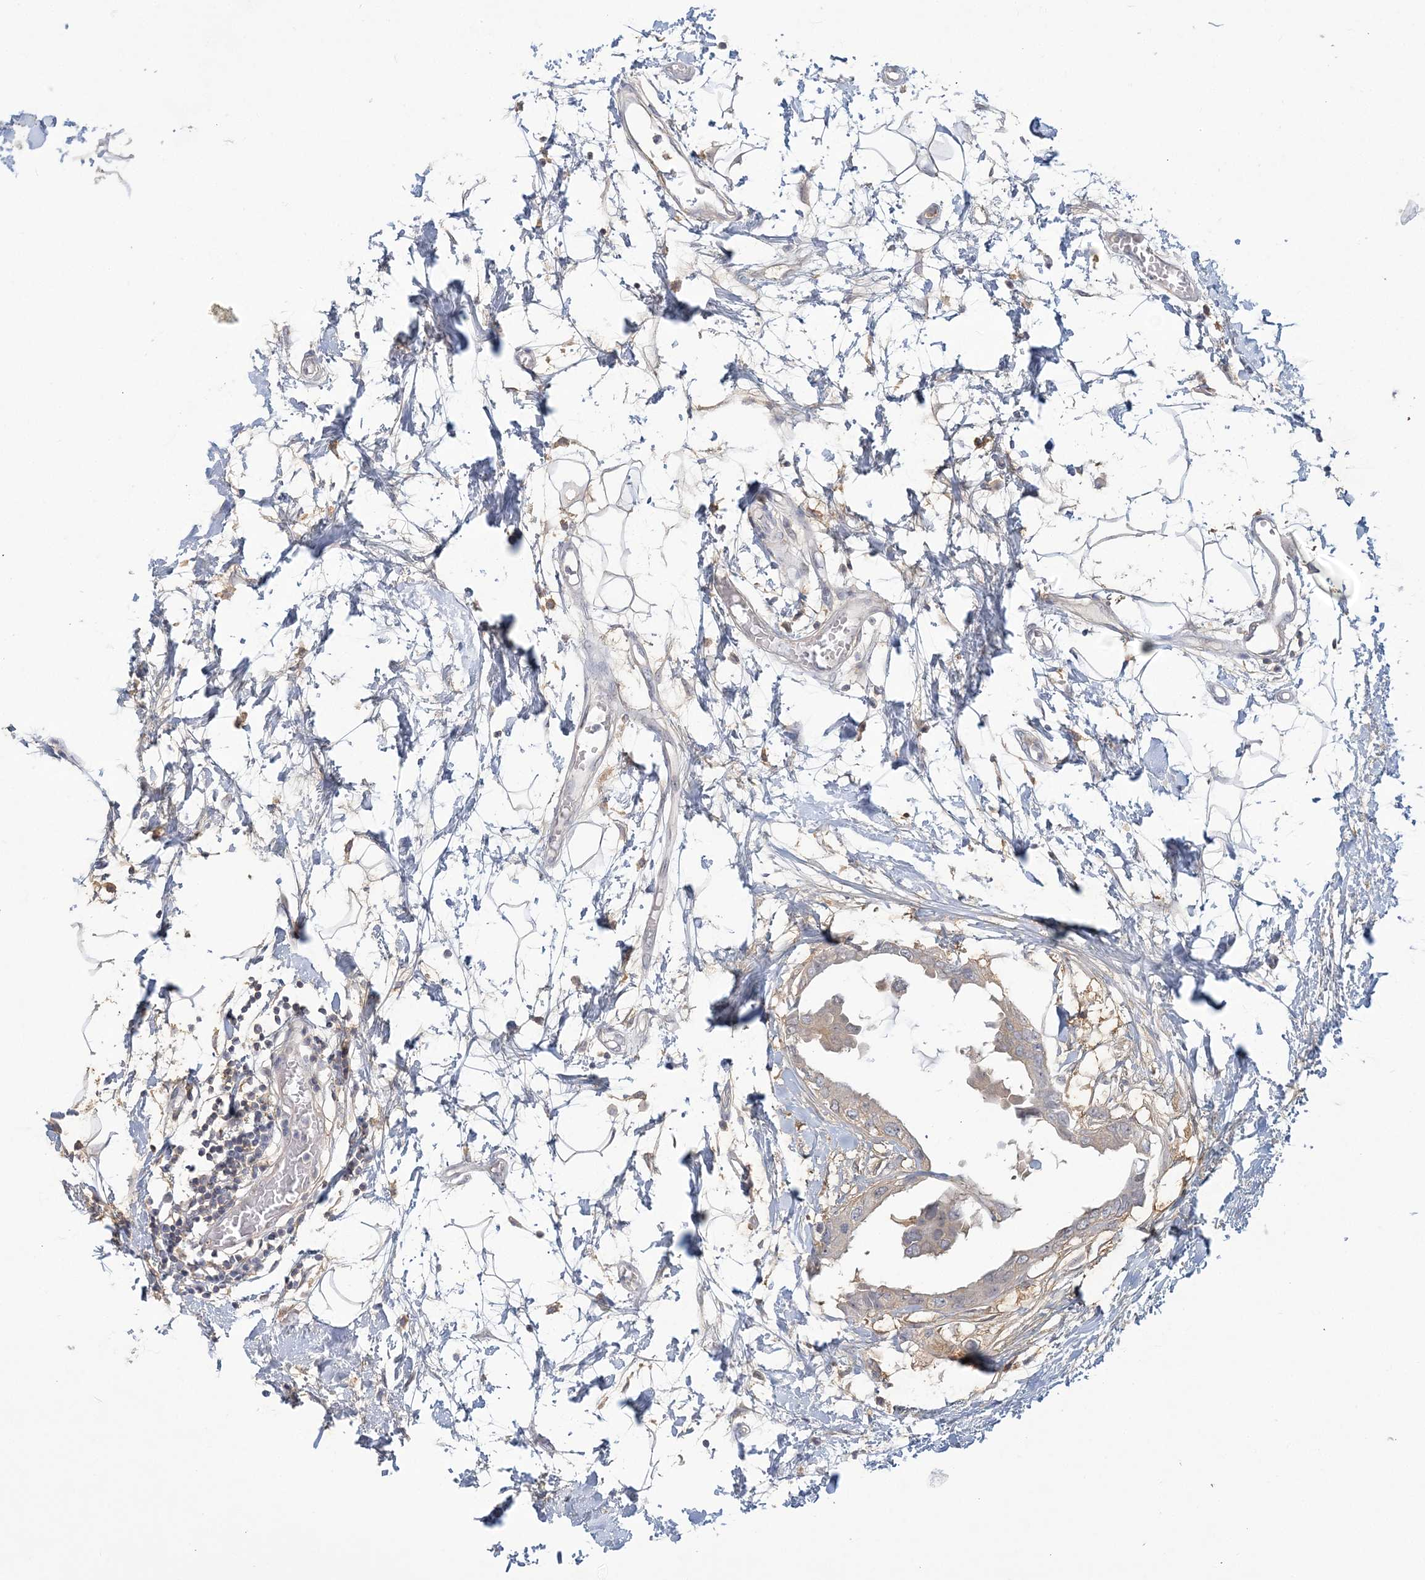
{"staining": {"intensity": "weak", "quantity": "<25%", "location": "cytoplasmic/membranous"}, "tissue": "breast cancer", "cell_type": "Tumor cells", "image_type": "cancer", "snomed": [{"axis": "morphology", "description": "Duct carcinoma"}, {"axis": "topography", "description": "Breast"}], "caption": "Human infiltrating ductal carcinoma (breast) stained for a protein using IHC displays no positivity in tumor cells.", "gene": "ANKS1A", "patient": {"sex": "female", "age": 40}}